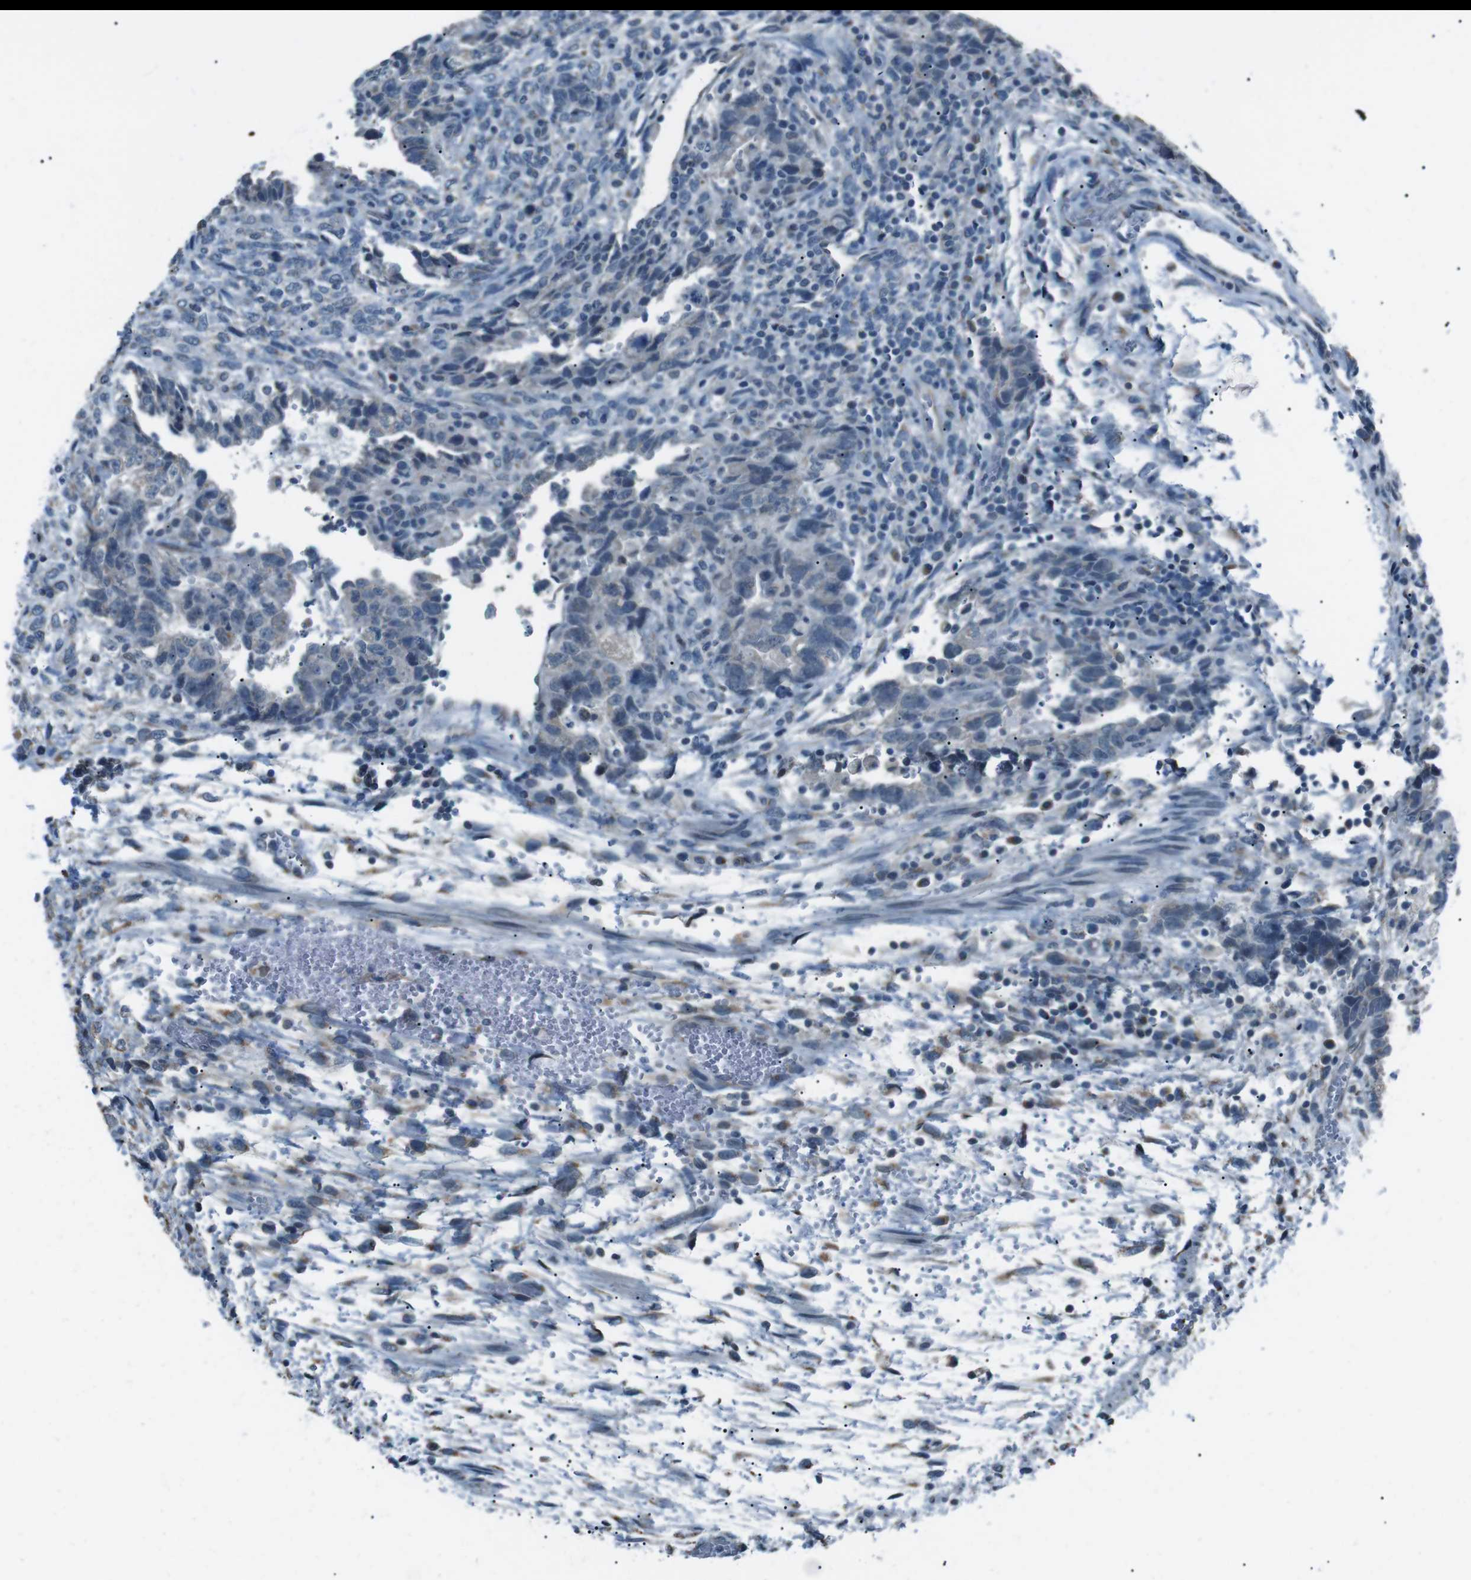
{"staining": {"intensity": "negative", "quantity": "none", "location": "none"}, "tissue": "testis cancer", "cell_type": "Tumor cells", "image_type": "cancer", "snomed": [{"axis": "morphology", "description": "Carcinoma, Embryonal, NOS"}, {"axis": "topography", "description": "Testis"}], "caption": "Immunohistochemical staining of testis cancer displays no significant staining in tumor cells. (DAB immunohistochemistry (IHC), high magnification).", "gene": "SERPINB2", "patient": {"sex": "male", "age": 36}}